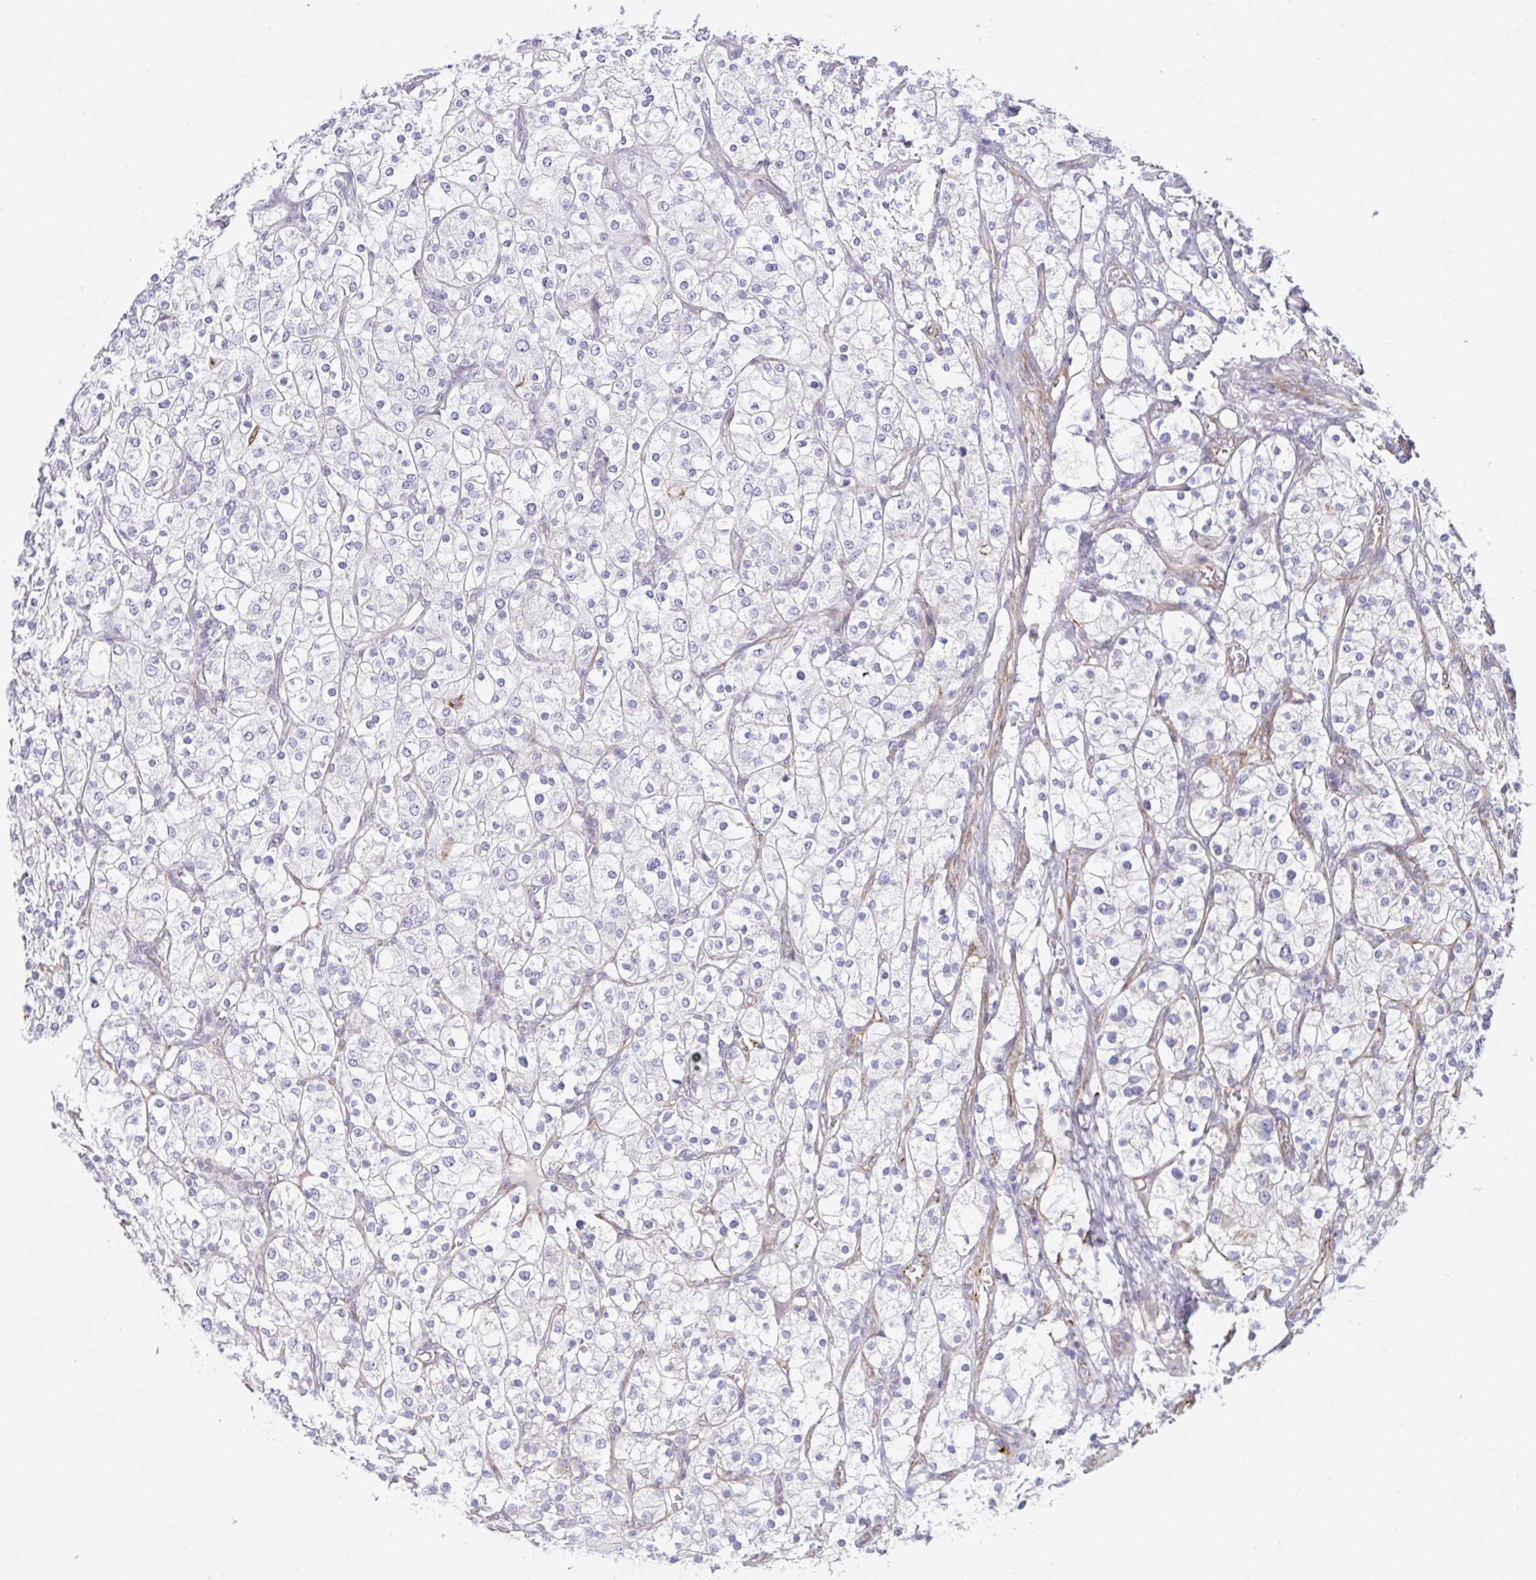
{"staining": {"intensity": "negative", "quantity": "none", "location": "none"}, "tissue": "renal cancer", "cell_type": "Tumor cells", "image_type": "cancer", "snomed": [{"axis": "morphology", "description": "Adenocarcinoma, NOS"}, {"axis": "topography", "description": "Kidney"}], "caption": "This is an IHC image of renal cancer. There is no staining in tumor cells.", "gene": "DCBLD1", "patient": {"sex": "male", "age": 80}}